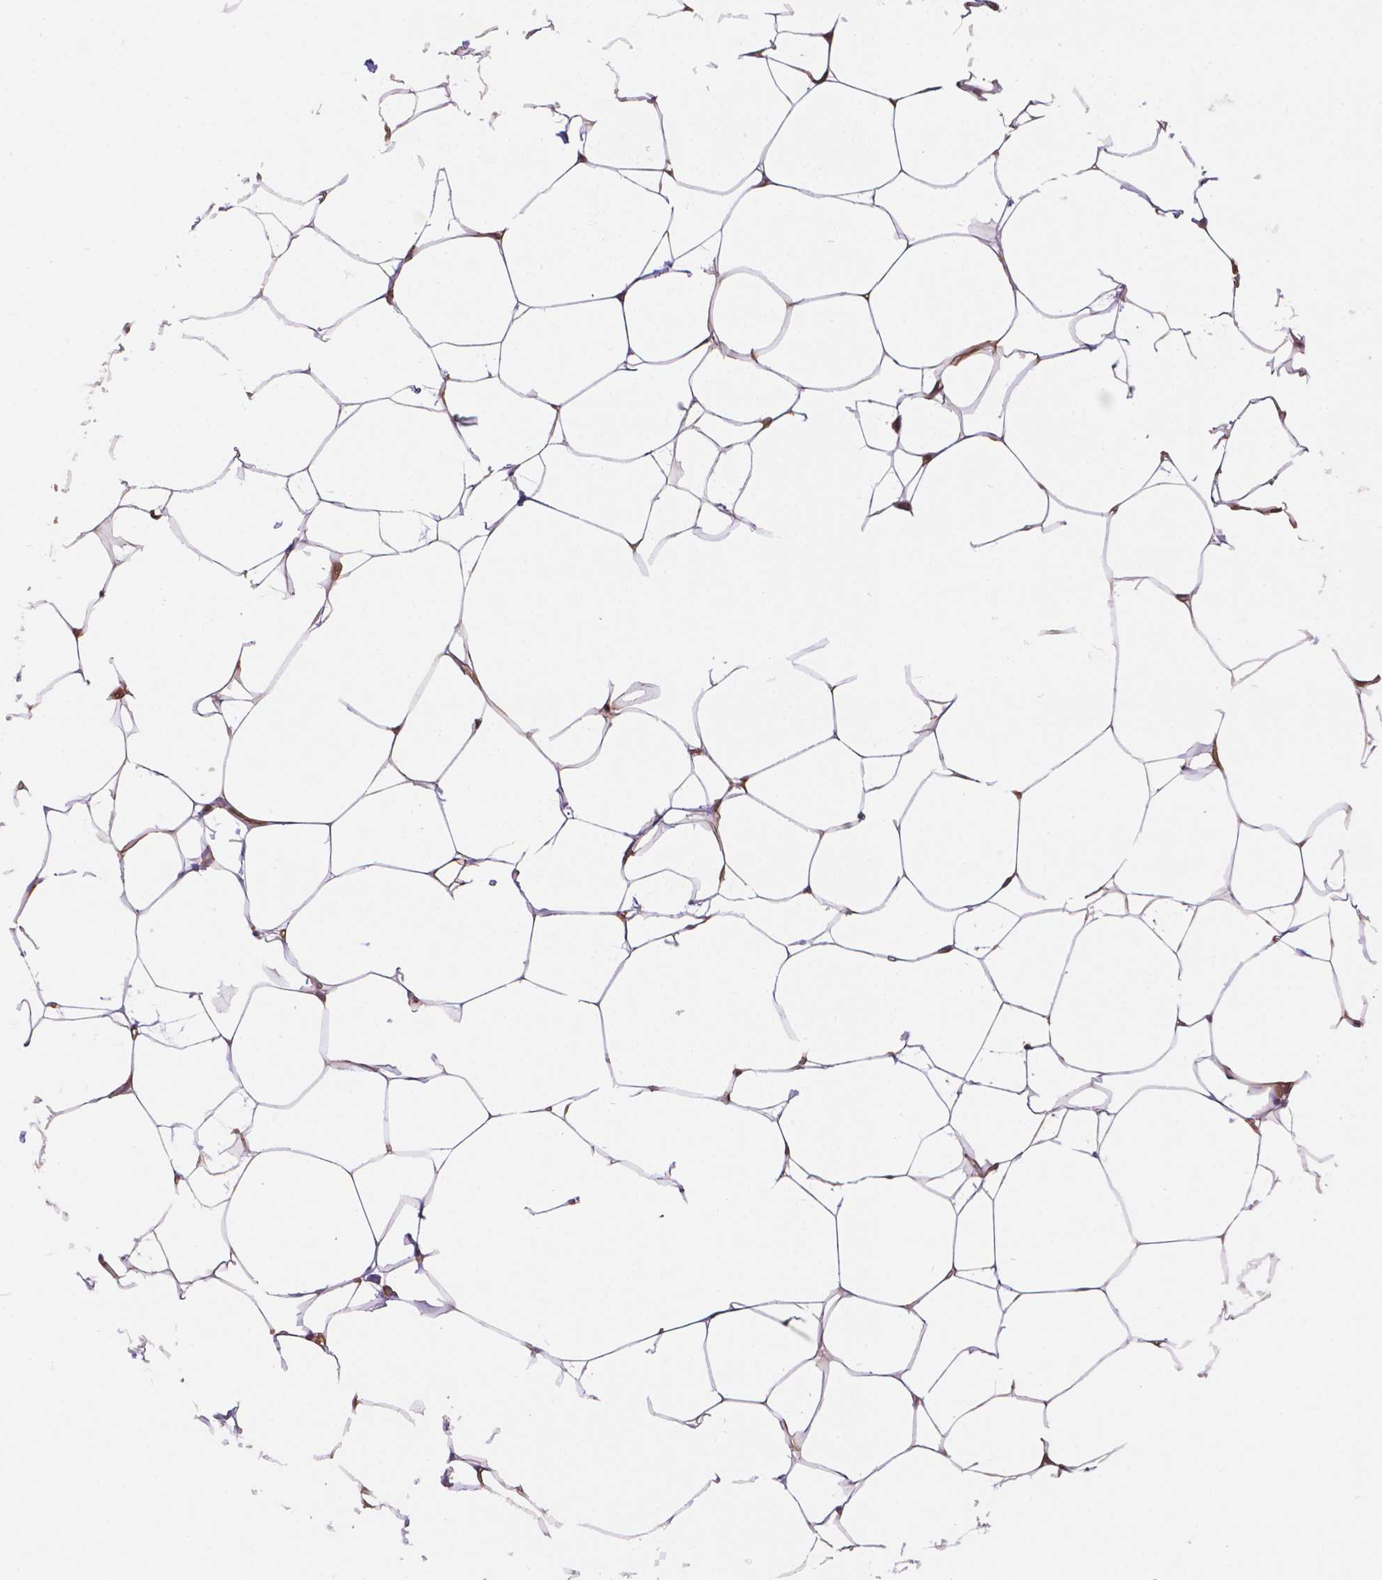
{"staining": {"intensity": "moderate", "quantity": ">75%", "location": "cytoplasmic/membranous"}, "tissue": "breast", "cell_type": "Adipocytes", "image_type": "normal", "snomed": [{"axis": "morphology", "description": "Normal tissue, NOS"}, {"axis": "topography", "description": "Breast"}], "caption": "A brown stain labels moderate cytoplasmic/membranous positivity of a protein in adipocytes of unremarkable human breast. (brown staining indicates protein expression, while blue staining denotes nuclei).", "gene": "YAP1", "patient": {"sex": "female", "age": 32}}